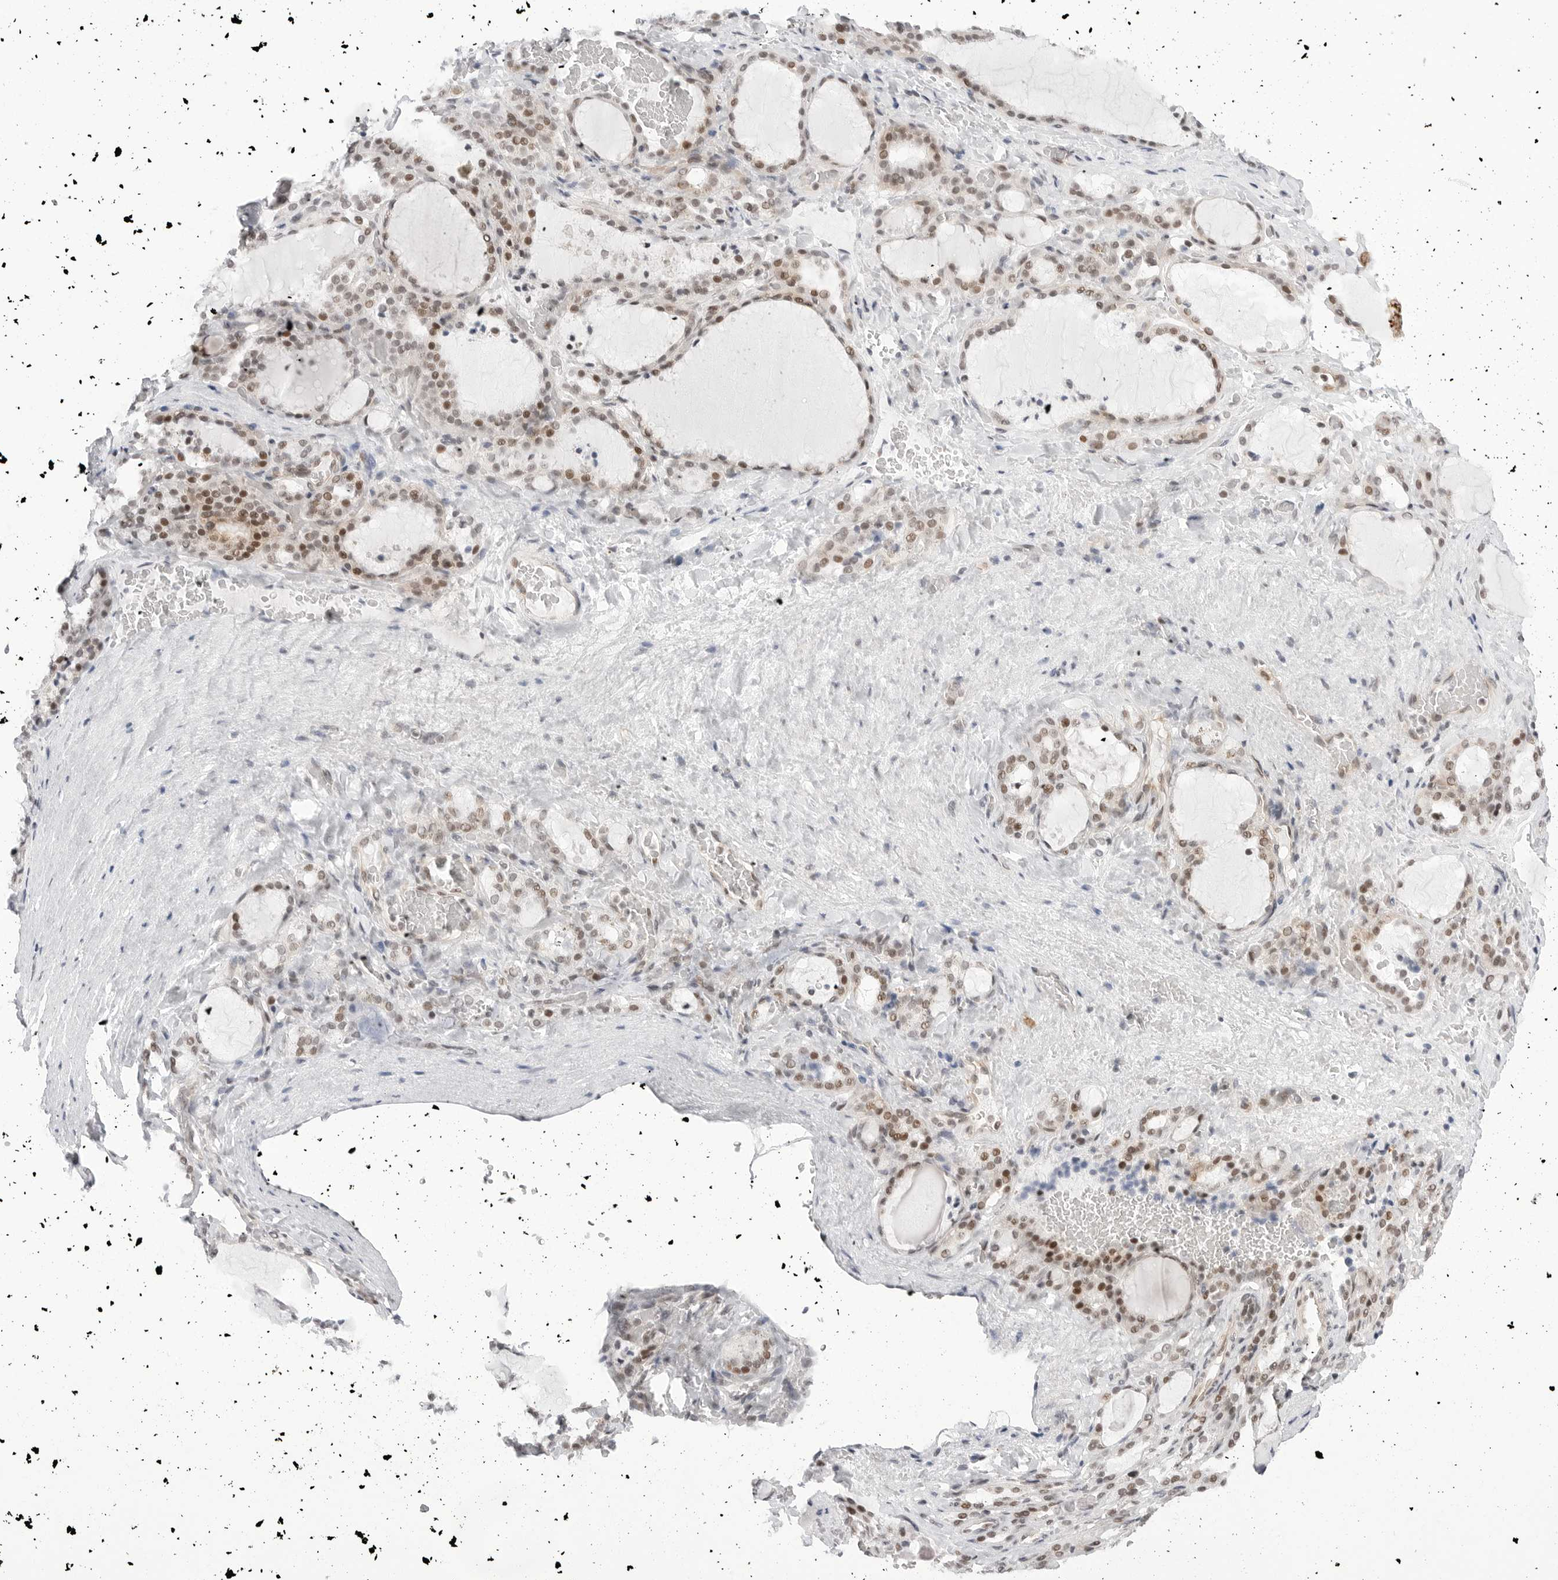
{"staining": {"intensity": "moderate", "quantity": "25%-75%", "location": "nuclear"}, "tissue": "thyroid gland", "cell_type": "Glandular cells", "image_type": "normal", "snomed": [{"axis": "morphology", "description": "Normal tissue, NOS"}, {"axis": "topography", "description": "Thyroid gland"}], "caption": "Immunohistochemistry (IHC) staining of normal thyroid gland, which reveals medium levels of moderate nuclear expression in approximately 25%-75% of glandular cells indicating moderate nuclear protein expression. The staining was performed using DAB (3,3'-diaminobenzidine) (brown) for protein detection and nuclei were counterstained in hematoxylin (blue).", "gene": "C1orf162", "patient": {"sex": "female", "age": 22}}